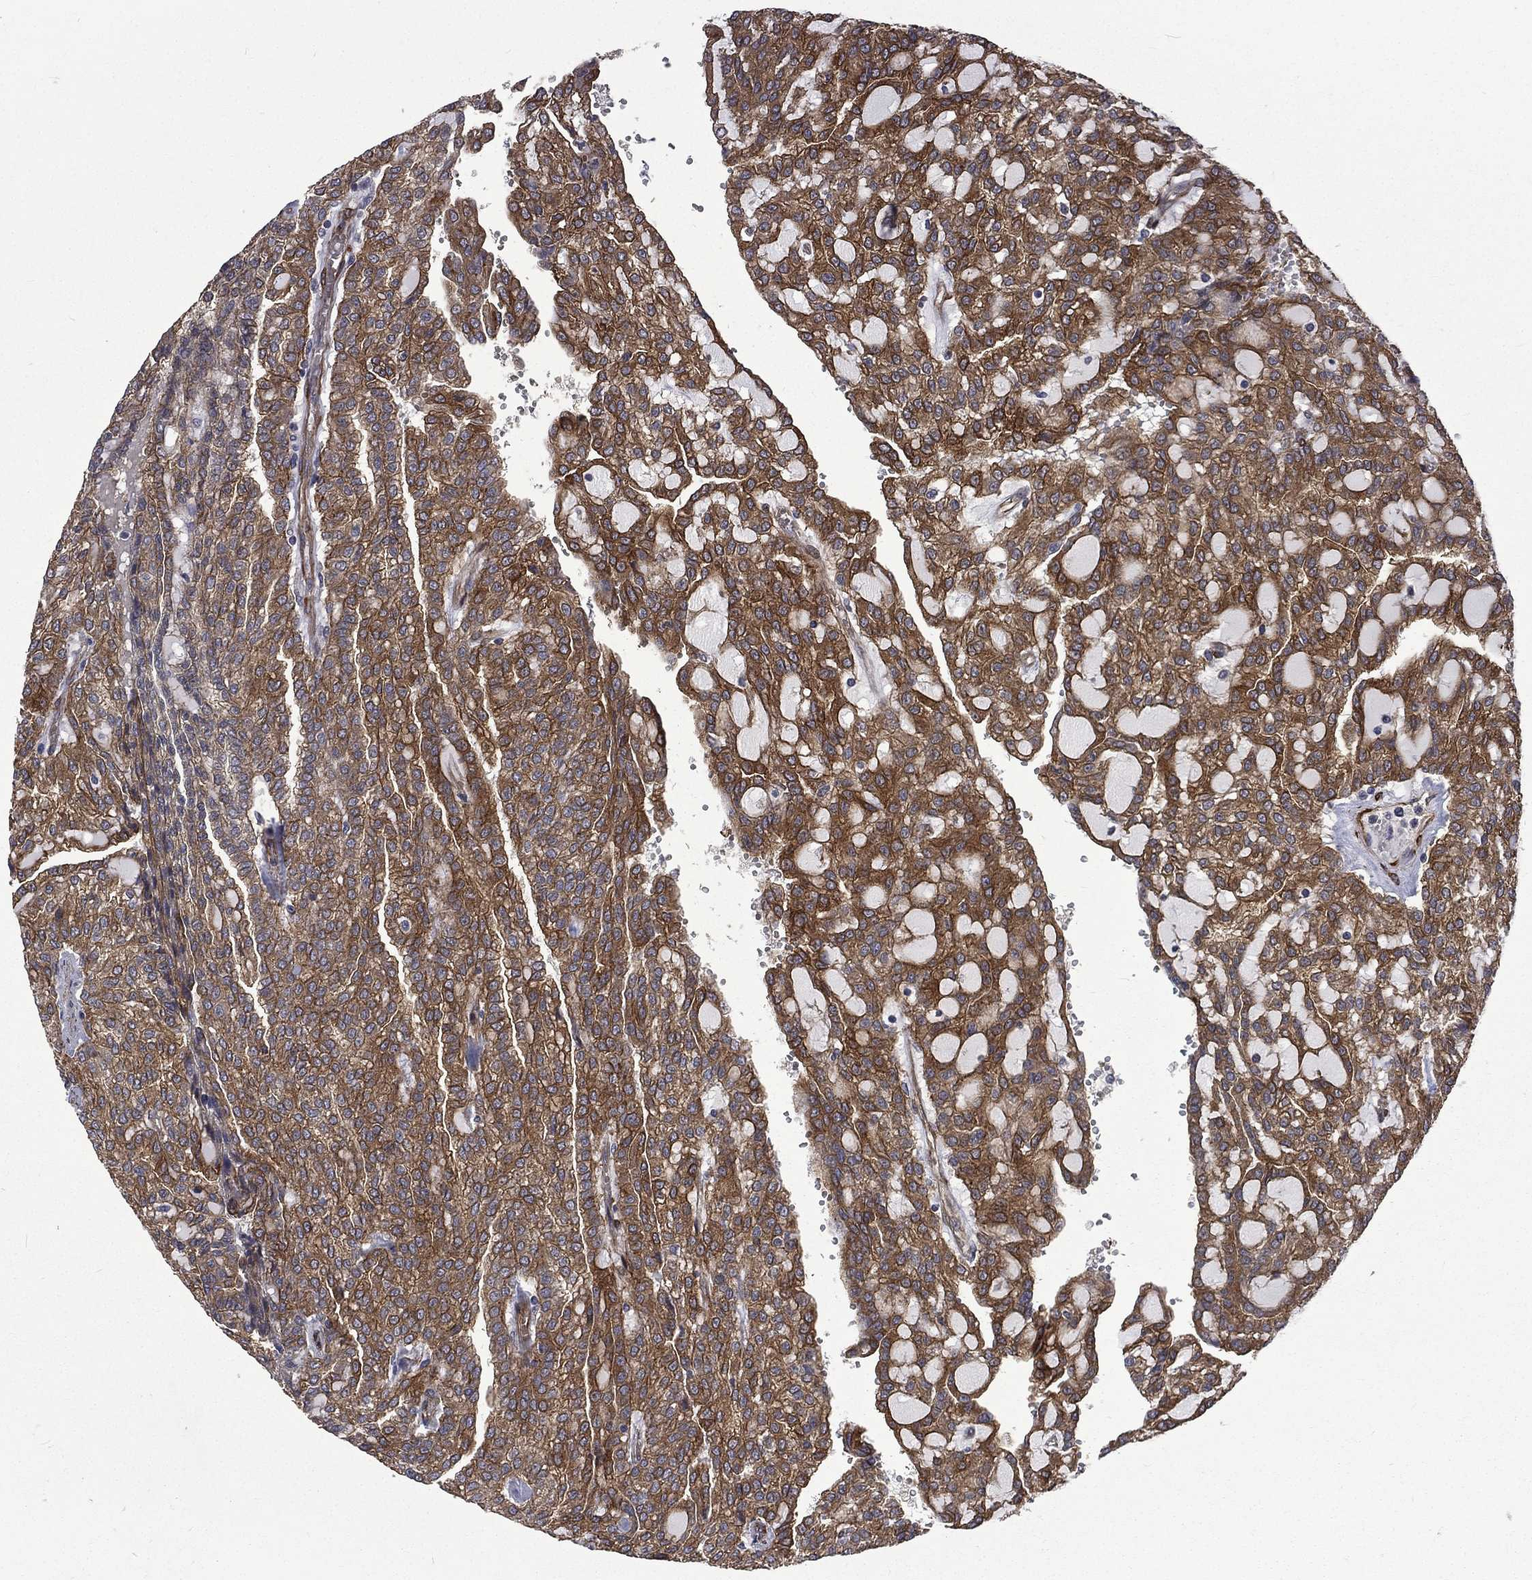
{"staining": {"intensity": "strong", "quantity": "25%-75%", "location": "cytoplasmic/membranous"}, "tissue": "renal cancer", "cell_type": "Tumor cells", "image_type": "cancer", "snomed": [{"axis": "morphology", "description": "Adenocarcinoma, NOS"}, {"axis": "topography", "description": "Kidney"}], "caption": "Protein expression analysis of renal cancer (adenocarcinoma) shows strong cytoplasmic/membranous staining in about 25%-75% of tumor cells.", "gene": "PPFIBP1", "patient": {"sex": "male", "age": 63}}